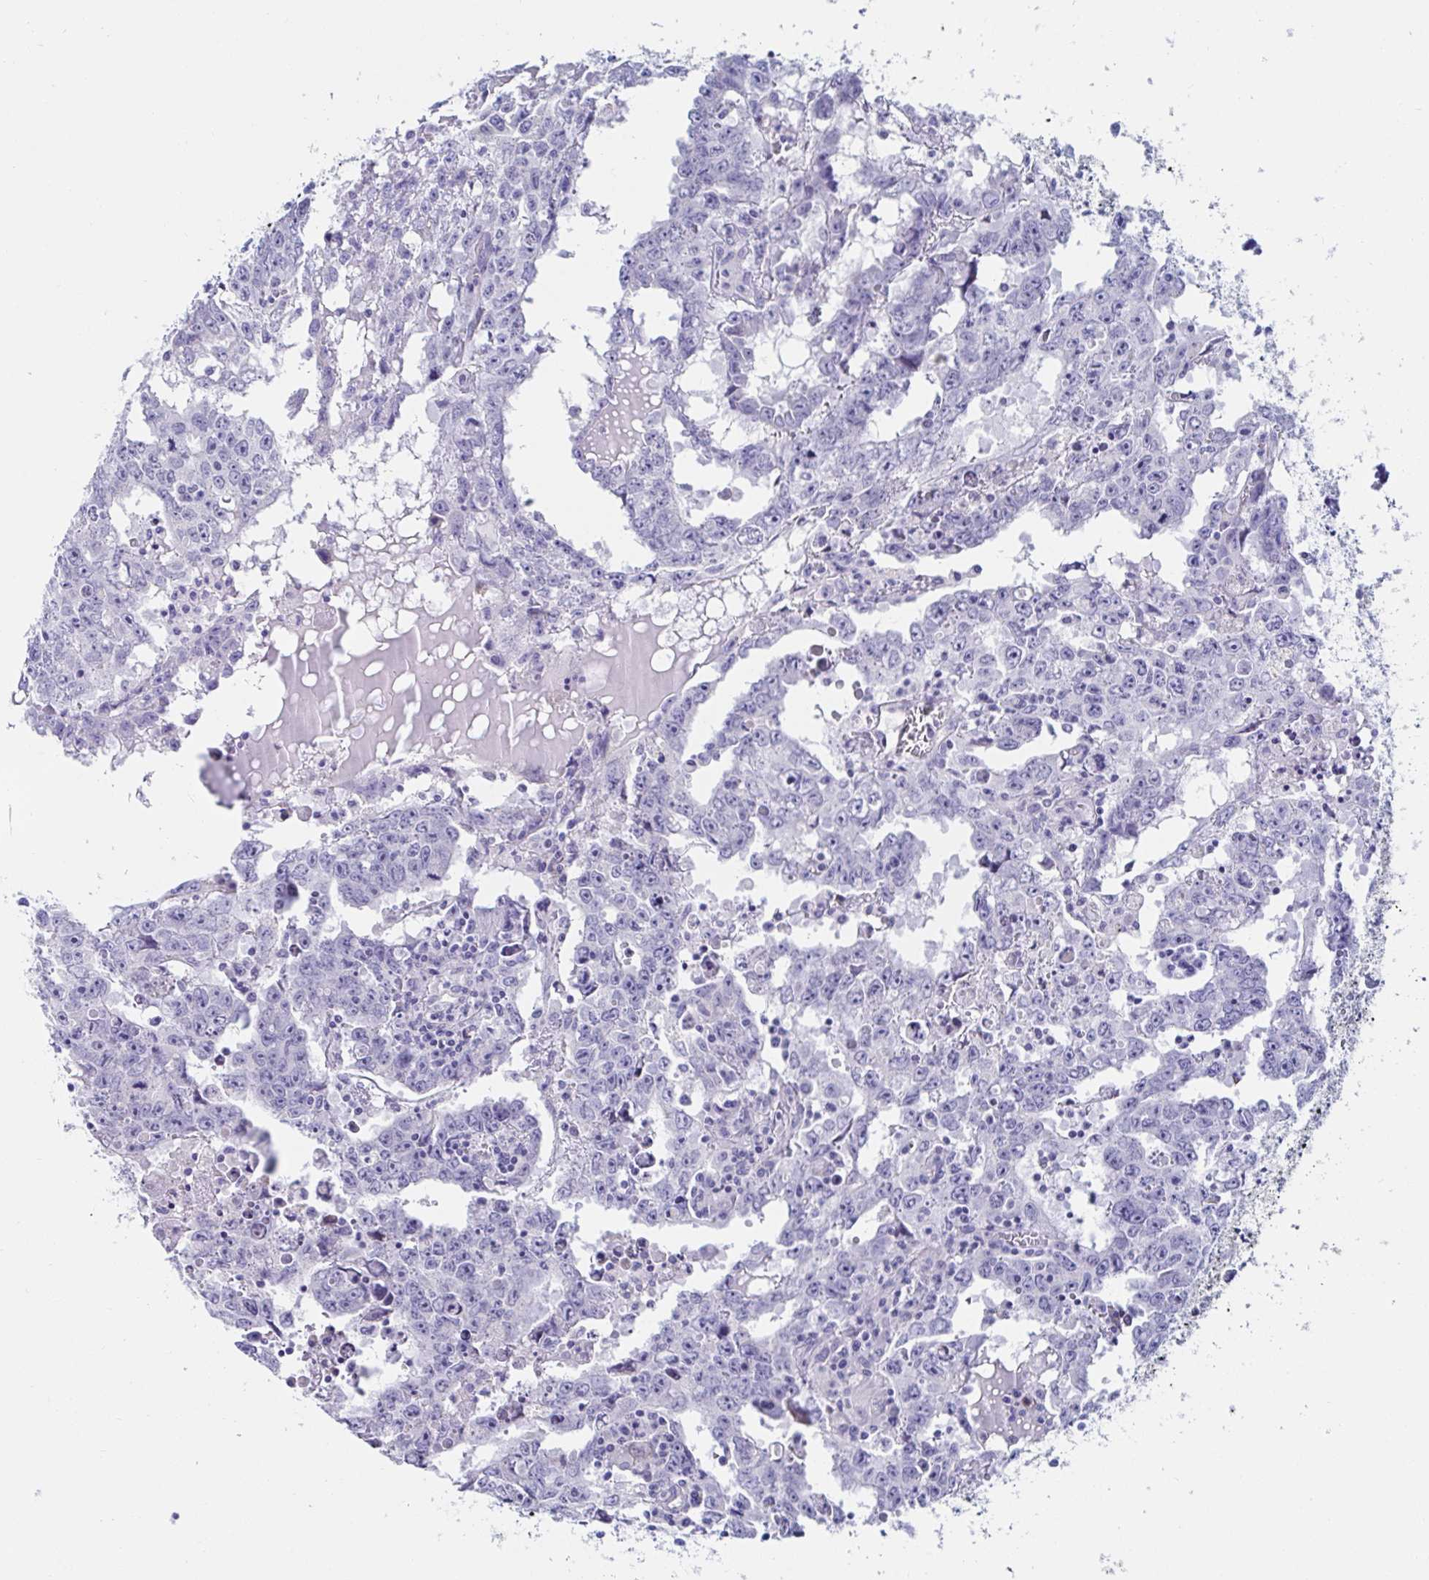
{"staining": {"intensity": "negative", "quantity": "none", "location": "none"}, "tissue": "testis cancer", "cell_type": "Tumor cells", "image_type": "cancer", "snomed": [{"axis": "morphology", "description": "Carcinoma, Embryonal, NOS"}, {"axis": "topography", "description": "Testis"}], "caption": "Immunohistochemistry image of human embryonal carcinoma (testis) stained for a protein (brown), which demonstrates no positivity in tumor cells.", "gene": "C4orf17", "patient": {"sex": "male", "age": 22}}